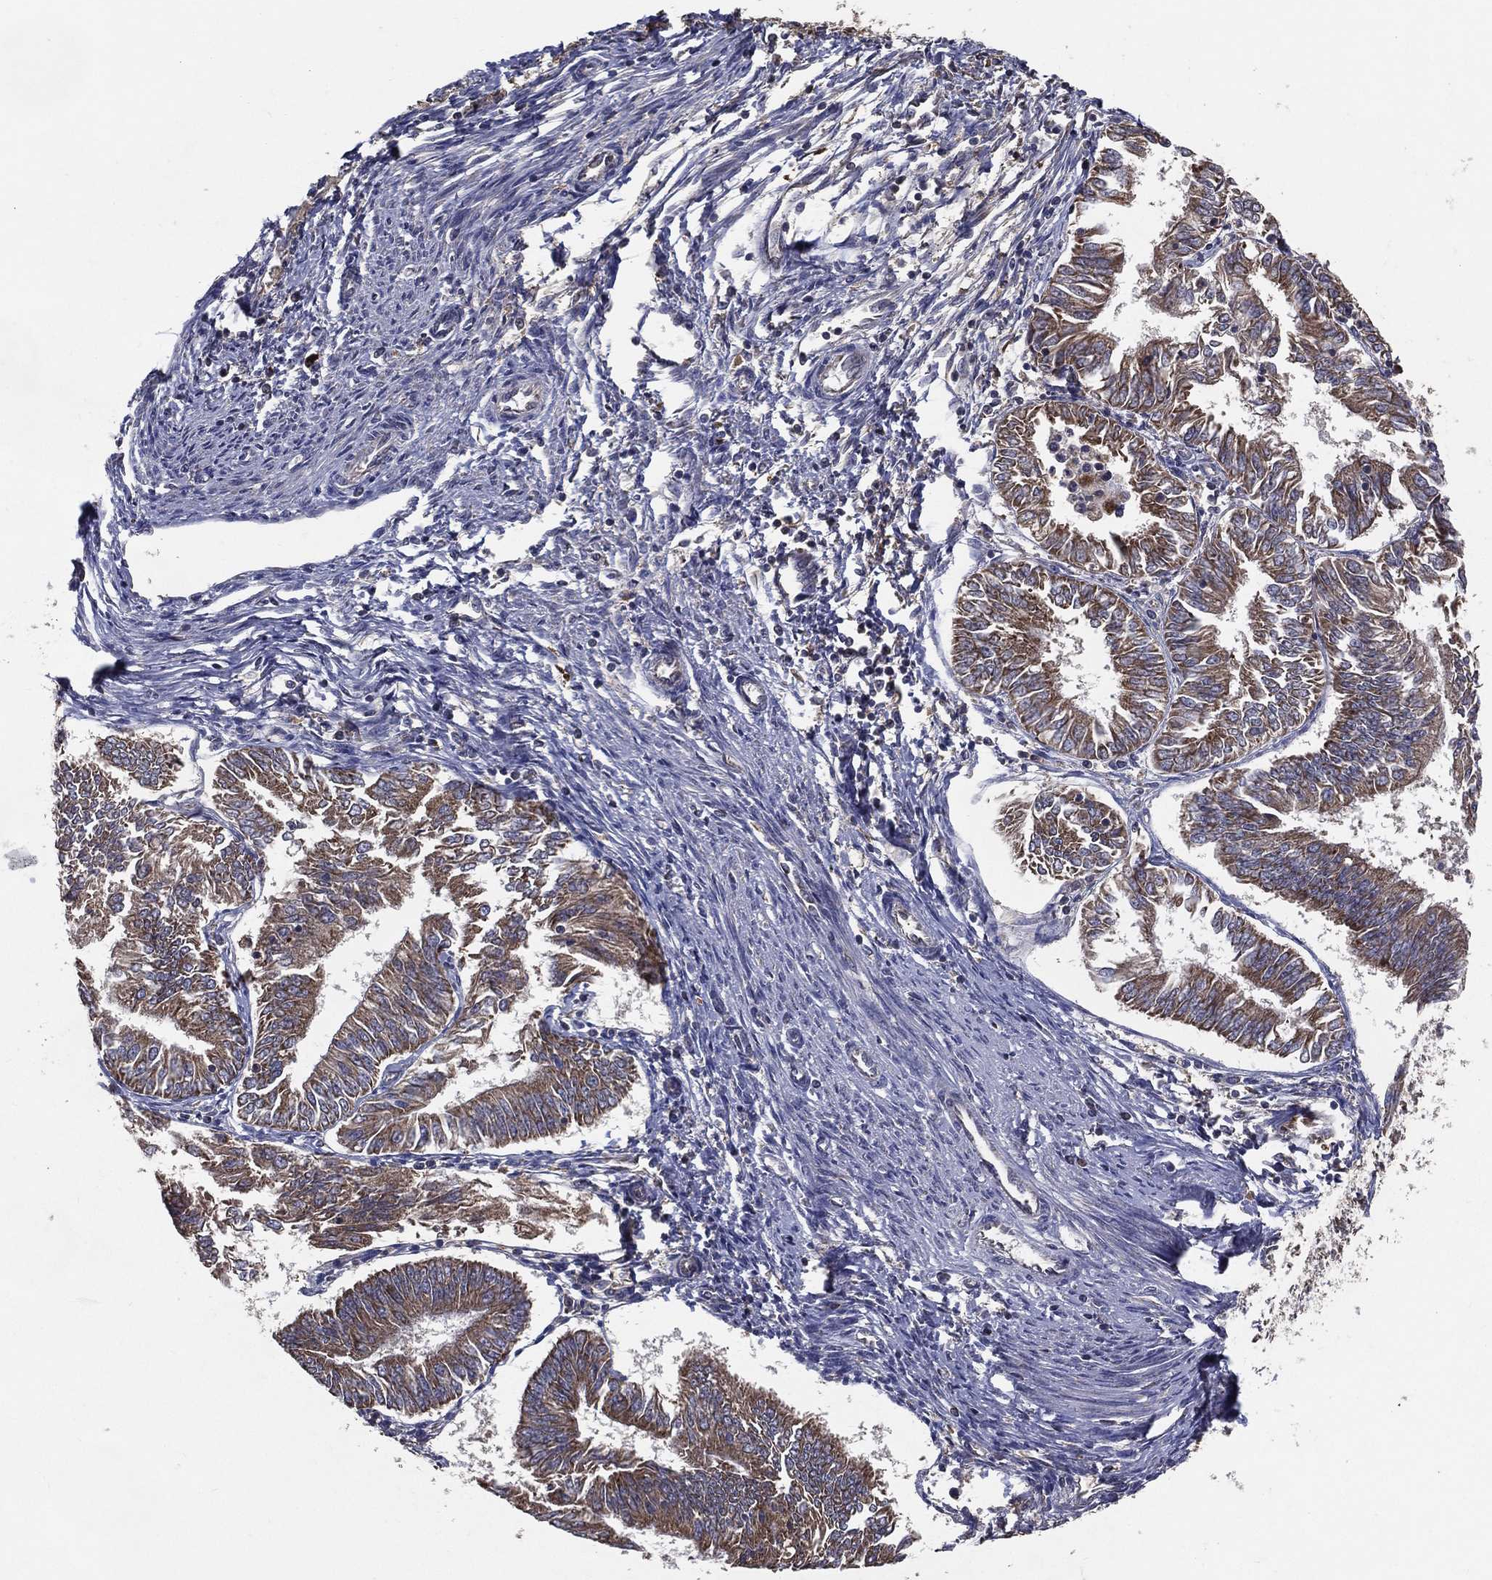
{"staining": {"intensity": "moderate", "quantity": ">75%", "location": "cytoplasmic/membranous"}, "tissue": "endometrial cancer", "cell_type": "Tumor cells", "image_type": "cancer", "snomed": [{"axis": "morphology", "description": "Adenocarcinoma, NOS"}, {"axis": "topography", "description": "Endometrium"}], "caption": "A medium amount of moderate cytoplasmic/membranous positivity is seen in about >75% of tumor cells in endometrial cancer (adenocarcinoma) tissue.", "gene": "MT-ND1", "patient": {"sex": "female", "age": 58}}